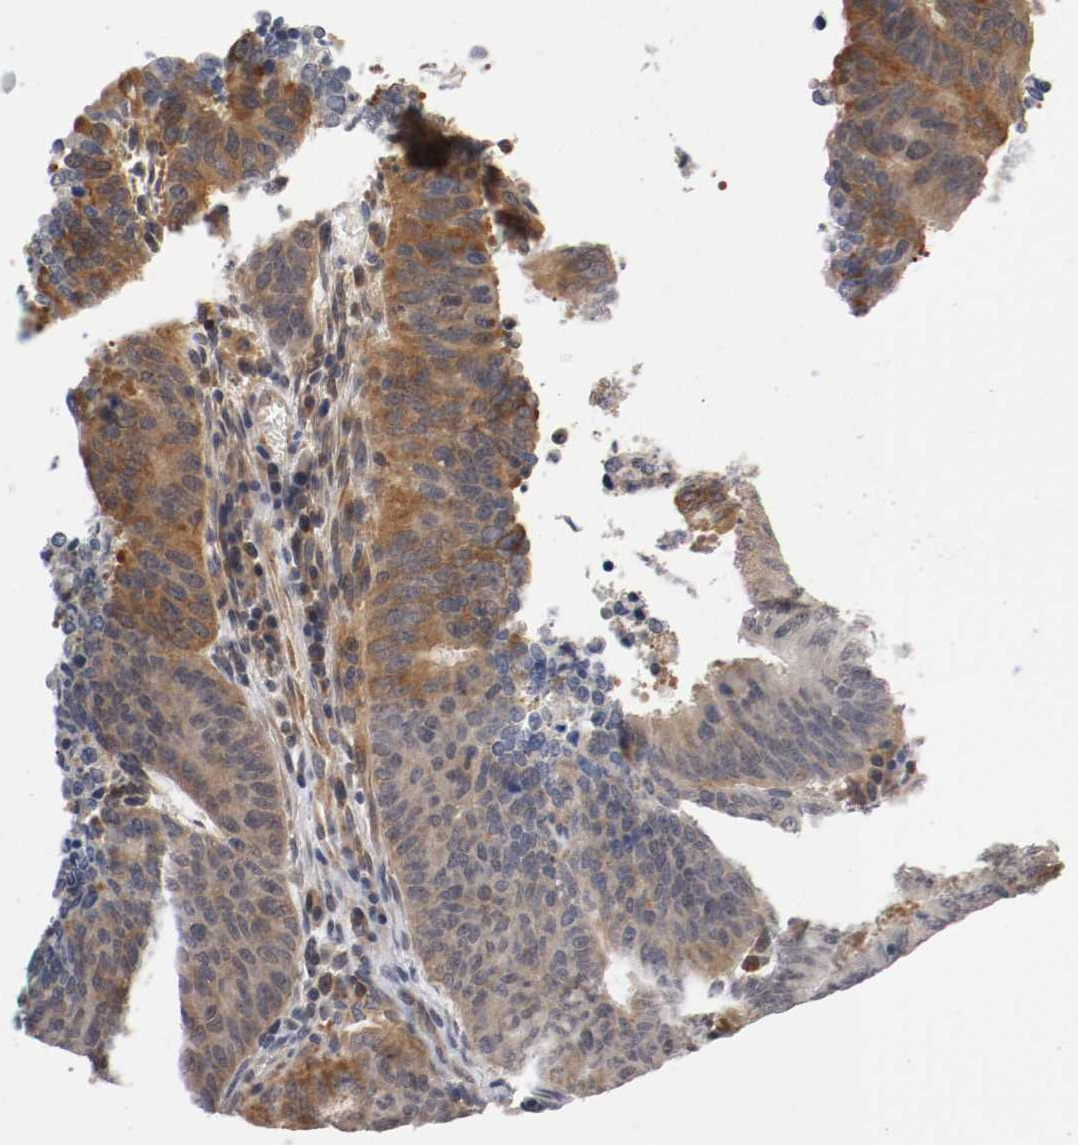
{"staining": {"intensity": "moderate", "quantity": "25%-75%", "location": "cytoplasmic/membranous"}, "tissue": "cervical cancer", "cell_type": "Tumor cells", "image_type": "cancer", "snomed": [{"axis": "morphology", "description": "Adenocarcinoma, NOS"}, {"axis": "topography", "description": "Cervix"}], "caption": "Immunohistochemistry image of human cervical cancer (adenocarcinoma) stained for a protein (brown), which shows medium levels of moderate cytoplasmic/membranous staining in about 25%-75% of tumor cells.", "gene": "RBM23", "patient": {"sex": "female", "age": 44}}